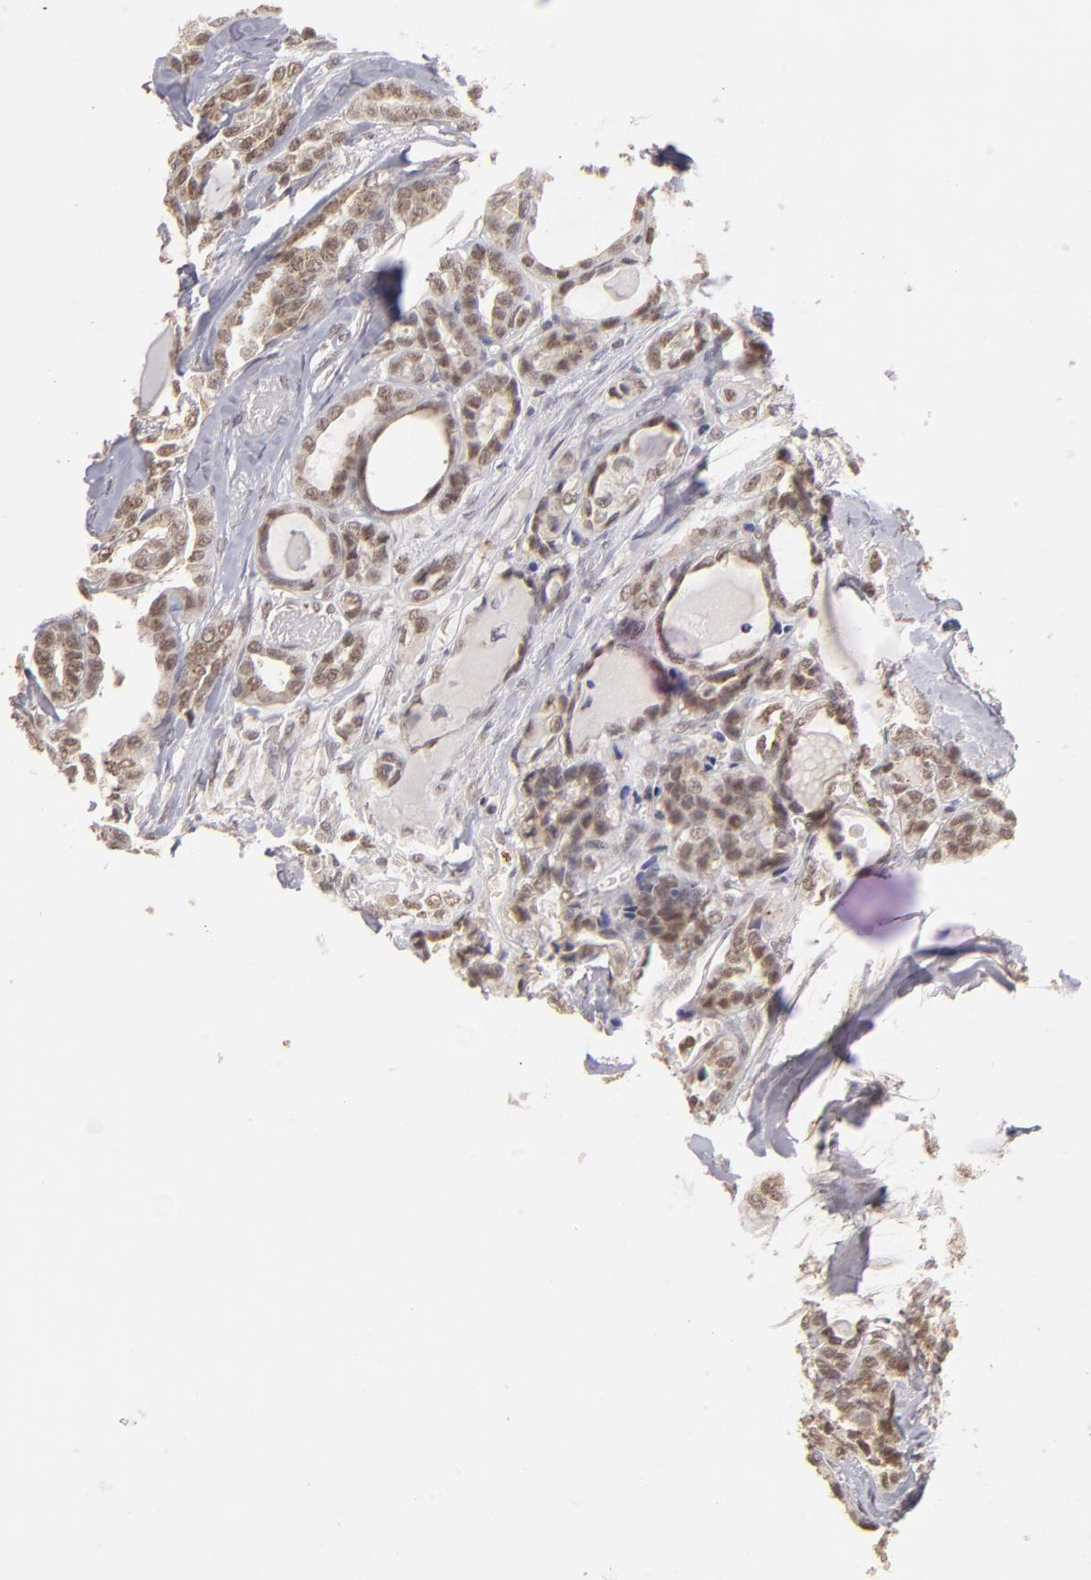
{"staining": {"intensity": "moderate", "quantity": ">75%", "location": "nuclear"}, "tissue": "thyroid cancer", "cell_type": "Tumor cells", "image_type": "cancer", "snomed": [{"axis": "morphology", "description": "Carcinoma, NOS"}, {"axis": "topography", "description": "Thyroid gland"}], "caption": "A high-resolution photomicrograph shows IHC staining of thyroid cancer, which shows moderate nuclear positivity in approximately >75% of tumor cells. (DAB = brown stain, brightfield microscopy at high magnification).", "gene": "NFE2", "patient": {"sex": "female", "age": 91}}